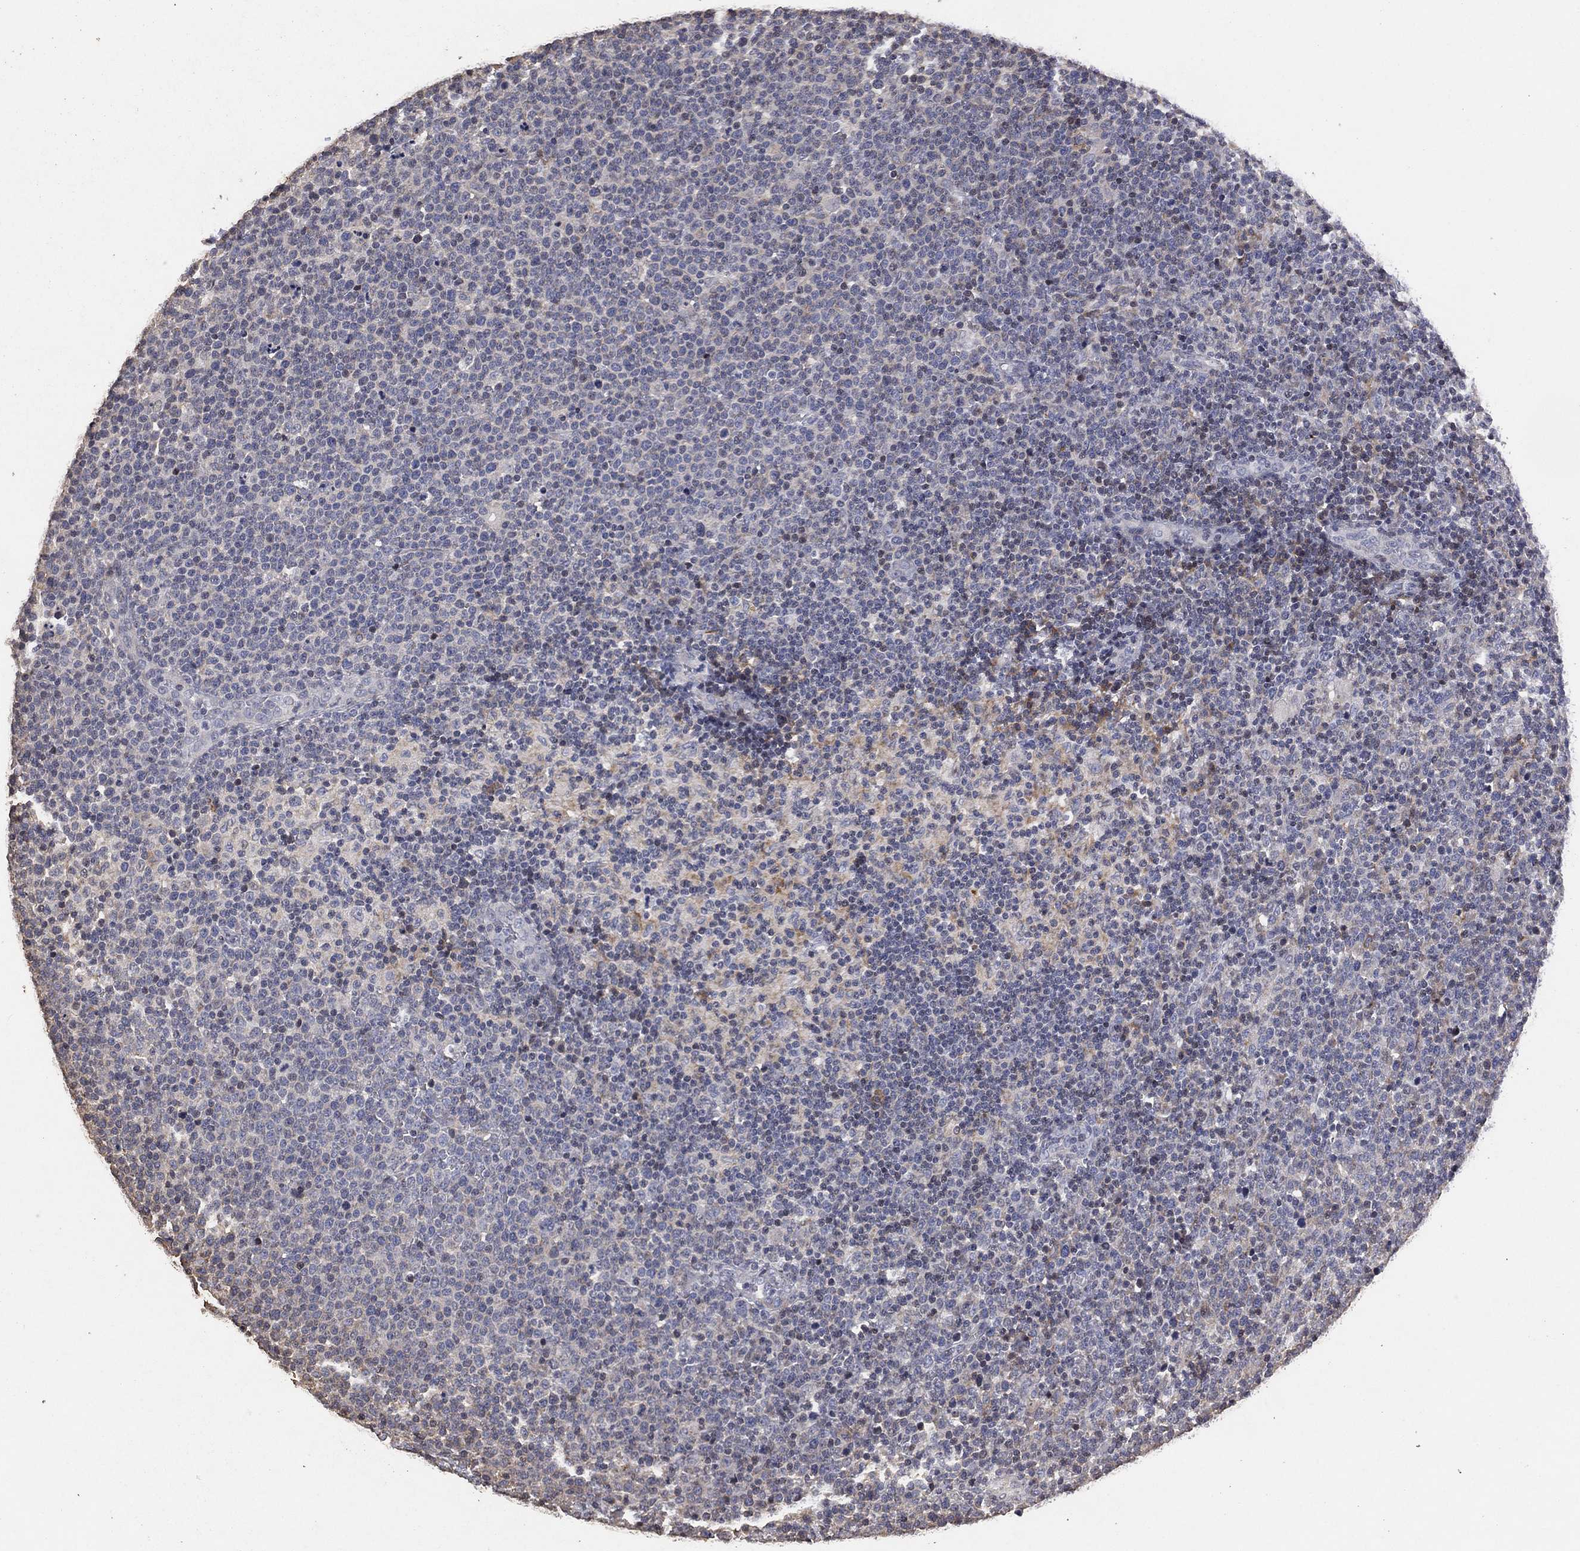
{"staining": {"intensity": "negative", "quantity": "none", "location": "none"}, "tissue": "lymphoma", "cell_type": "Tumor cells", "image_type": "cancer", "snomed": [{"axis": "morphology", "description": "Malignant lymphoma, non-Hodgkin's type, High grade"}, {"axis": "topography", "description": "Lymph node"}], "caption": "IHC of human malignant lymphoma, non-Hodgkin's type (high-grade) reveals no expression in tumor cells.", "gene": "ADPRHL1", "patient": {"sex": "male", "age": 61}}